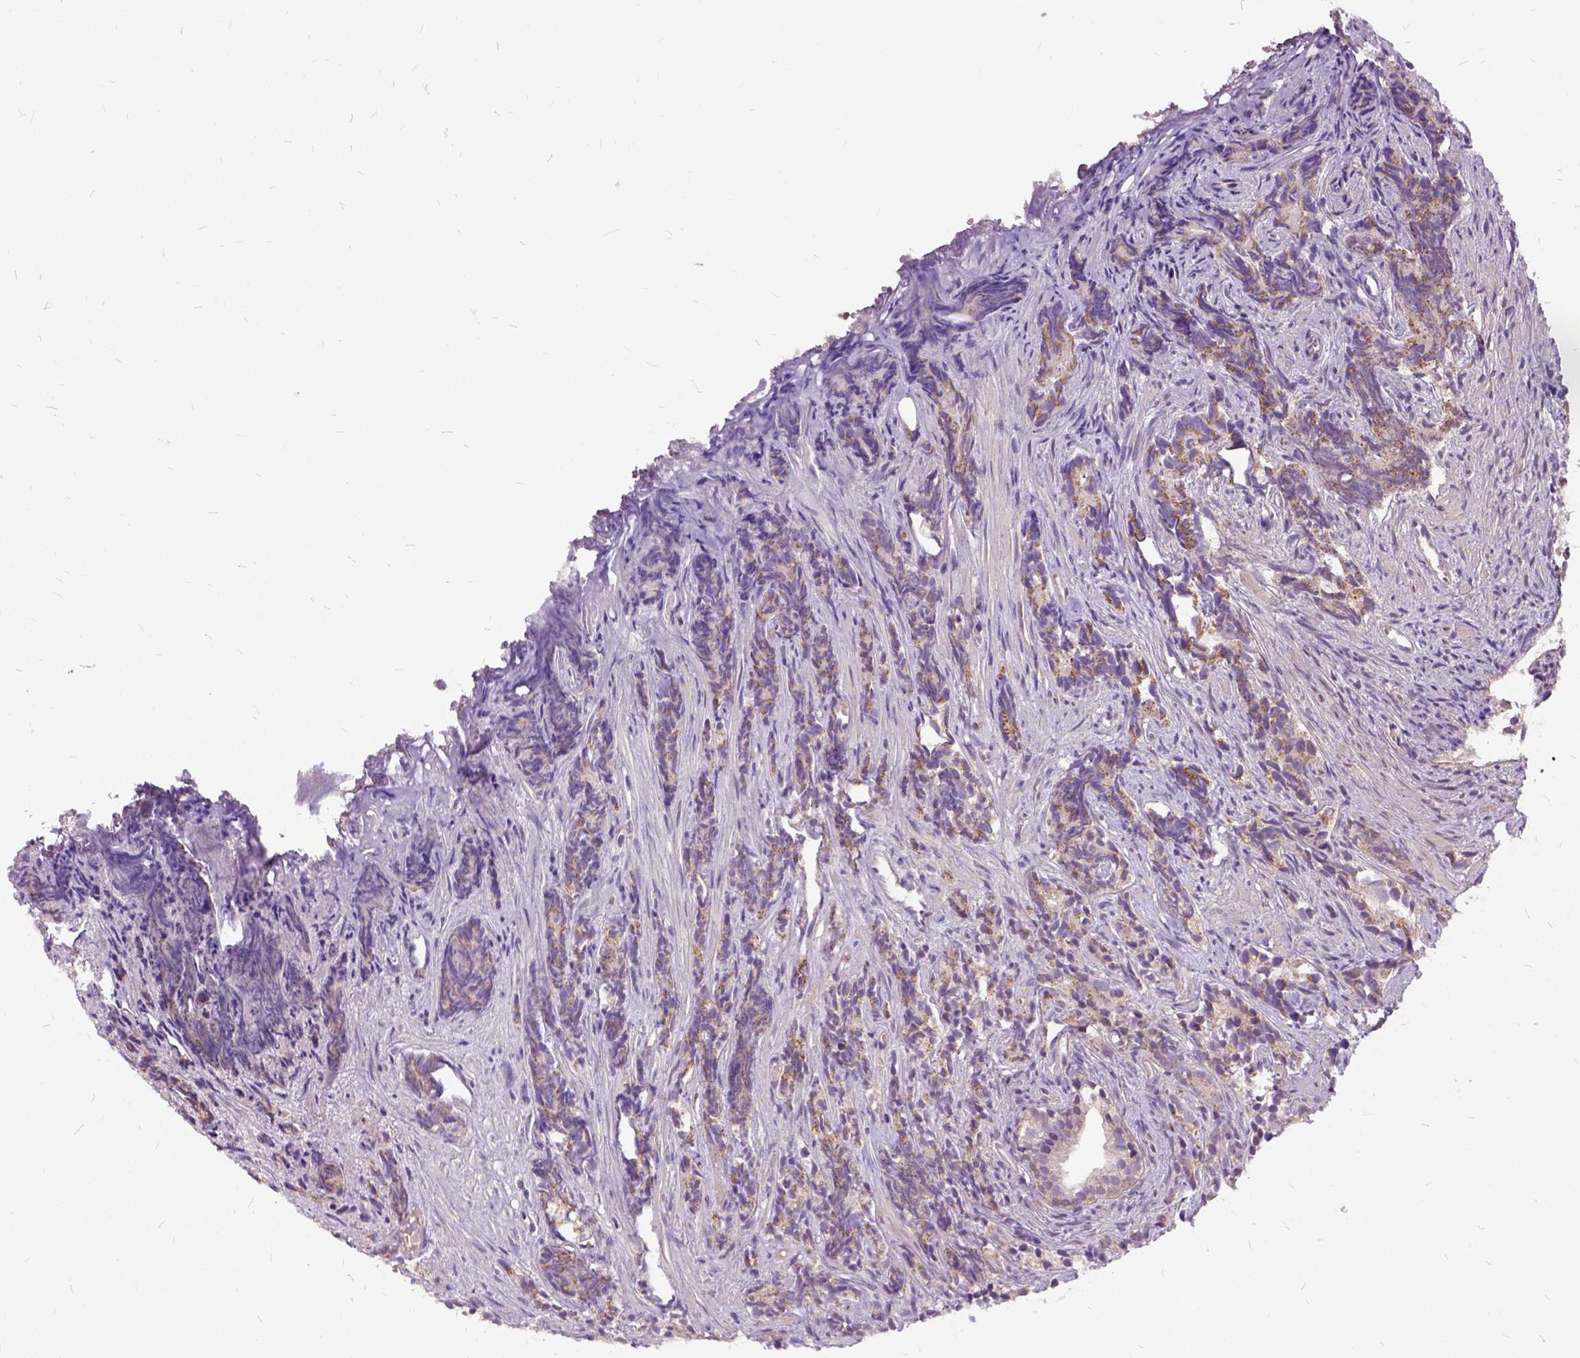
{"staining": {"intensity": "moderate", "quantity": ">75%", "location": "cytoplasmic/membranous"}, "tissue": "prostate cancer", "cell_type": "Tumor cells", "image_type": "cancer", "snomed": [{"axis": "morphology", "description": "Adenocarcinoma, High grade"}, {"axis": "topography", "description": "Prostate"}], "caption": "The histopathology image exhibits immunohistochemical staining of prostate high-grade adenocarcinoma. There is moderate cytoplasmic/membranous expression is seen in about >75% of tumor cells.", "gene": "ILRUN", "patient": {"sex": "male", "age": 84}}